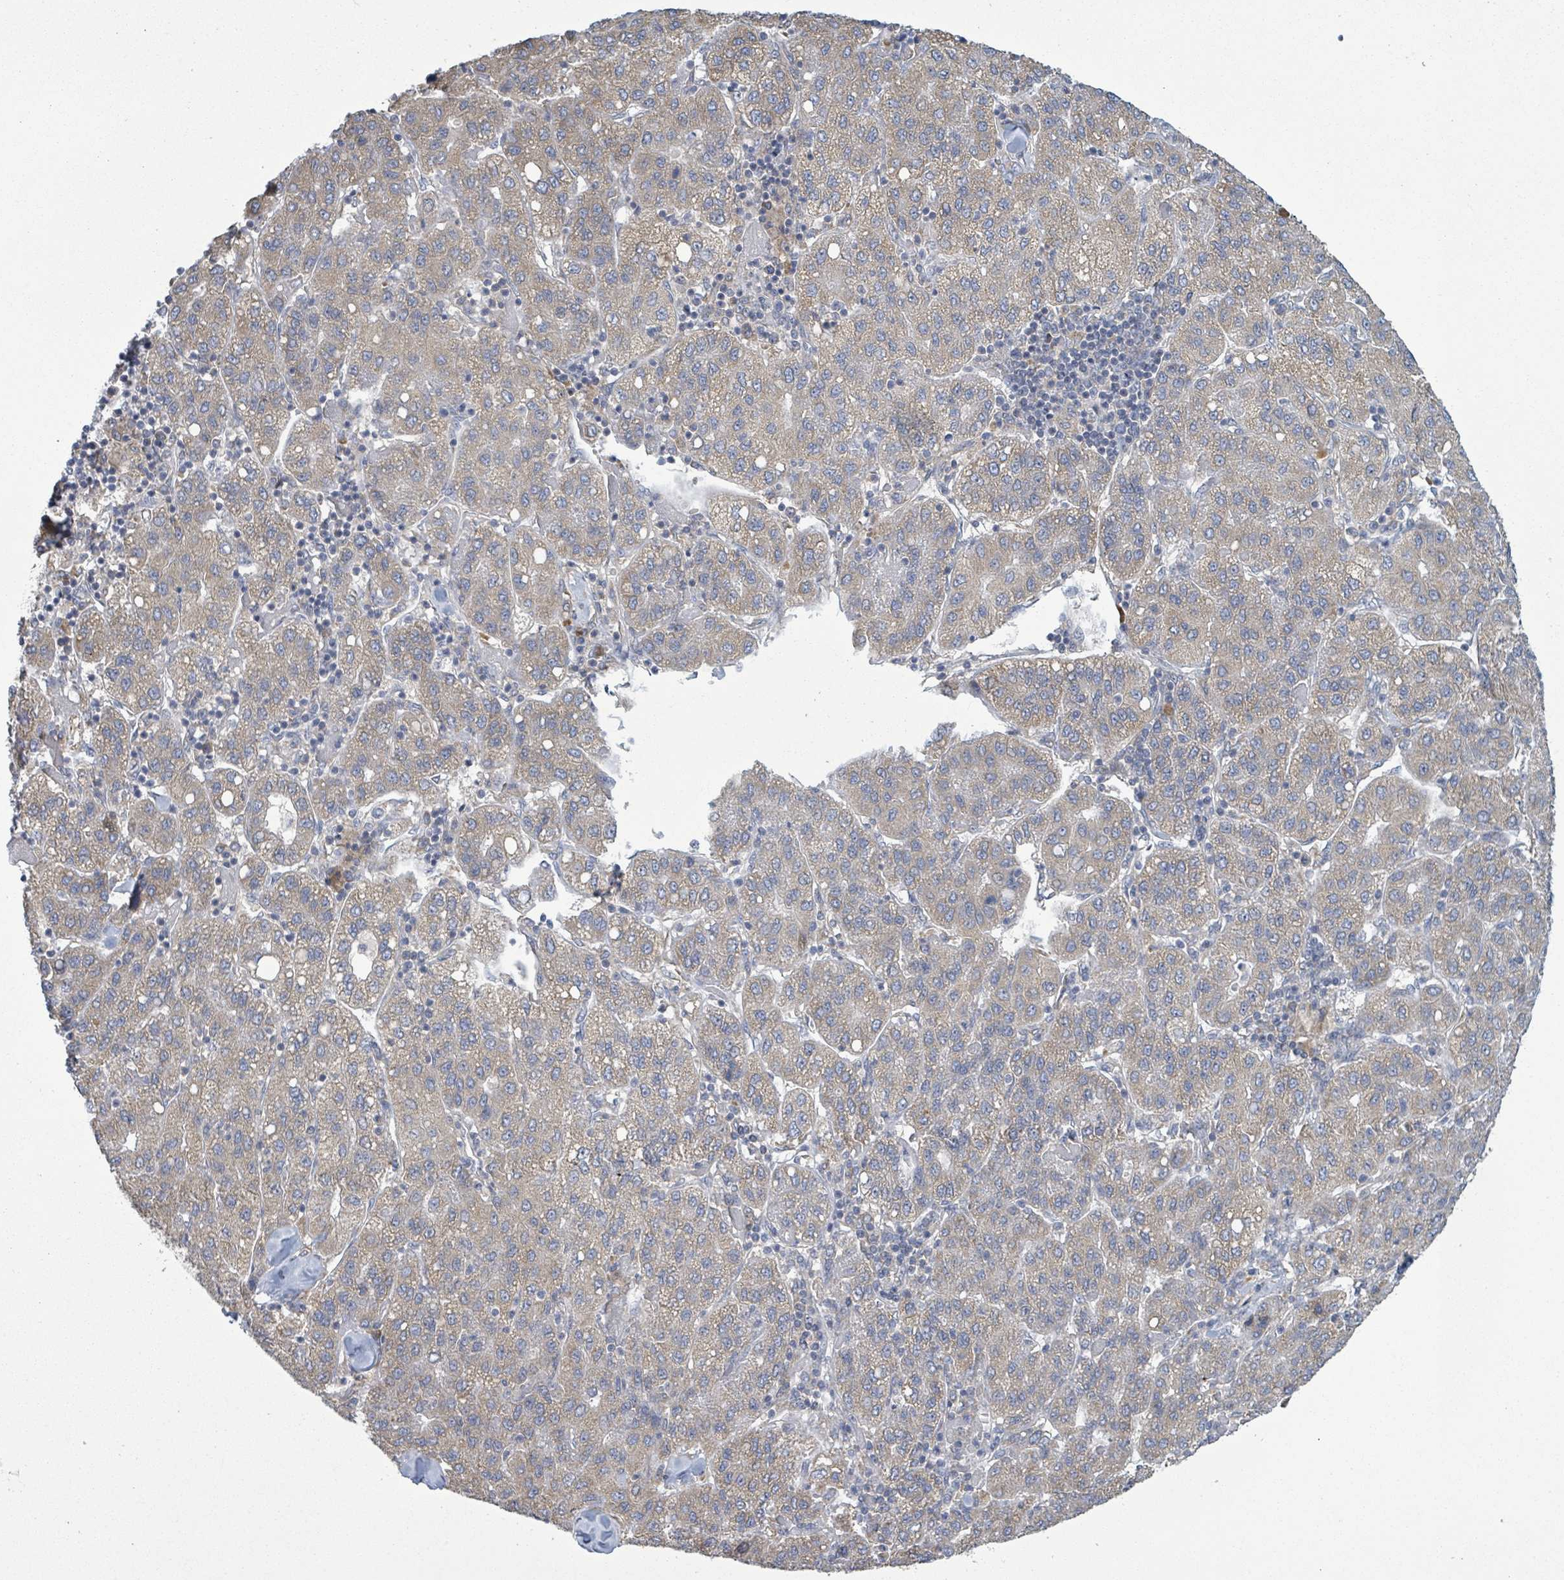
{"staining": {"intensity": "weak", "quantity": ">75%", "location": "cytoplasmic/membranous"}, "tissue": "liver cancer", "cell_type": "Tumor cells", "image_type": "cancer", "snomed": [{"axis": "morphology", "description": "Carcinoma, Hepatocellular, NOS"}, {"axis": "topography", "description": "Liver"}], "caption": "IHC of liver hepatocellular carcinoma exhibits low levels of weak cytoplasmic/membranous staining in about >75% of tumor cells.", "gene": "ATP13A1", "patient": {"sex": "male", "age": 65}}